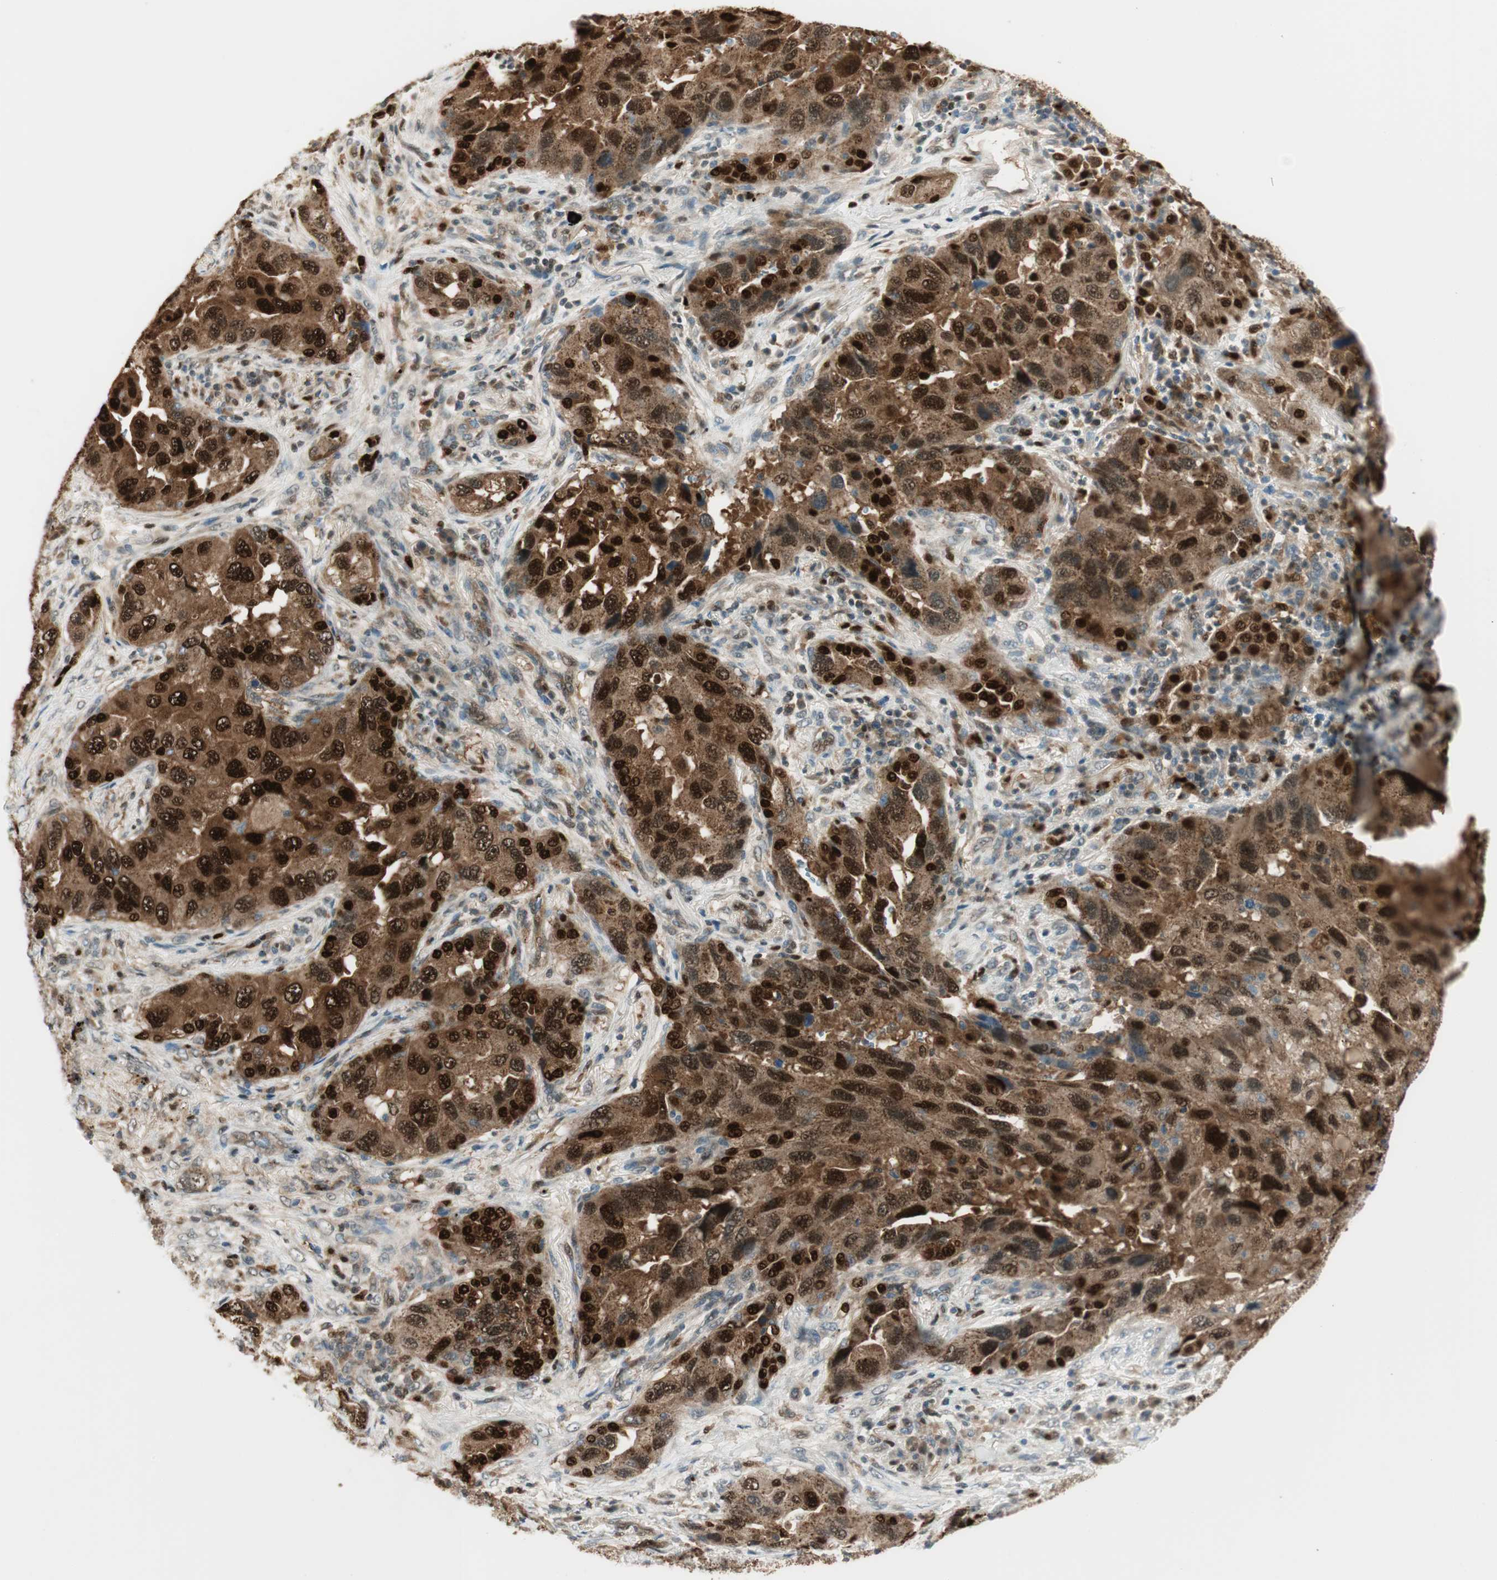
{"staining": {"intensity": "strong", "quantity": ">75%", "location": "cytoplasmic/membranous,nuclear"}, "tissue": "lung cancer", "cell_type": "Tumor cells", "image_type": "cancer", "snomed": [{"axis": "morphology", "description": "Adenocarcinoma, NOS"}, {"axis": "topography", "description": "Lung"}], "caption": "High-magnification brightfield microscopy of adenocarcinoma (lung) stained with DAB (3,3'-diaminobenzidine) (brown) and counterstained with hematoxylin (blue). tumor cells exhibit strong cytoplasmic/membranous and nuclear expression is present in about>75% of cells.", "gene": "LTA4H", "patient": {"sex": "female", "age": 65}}